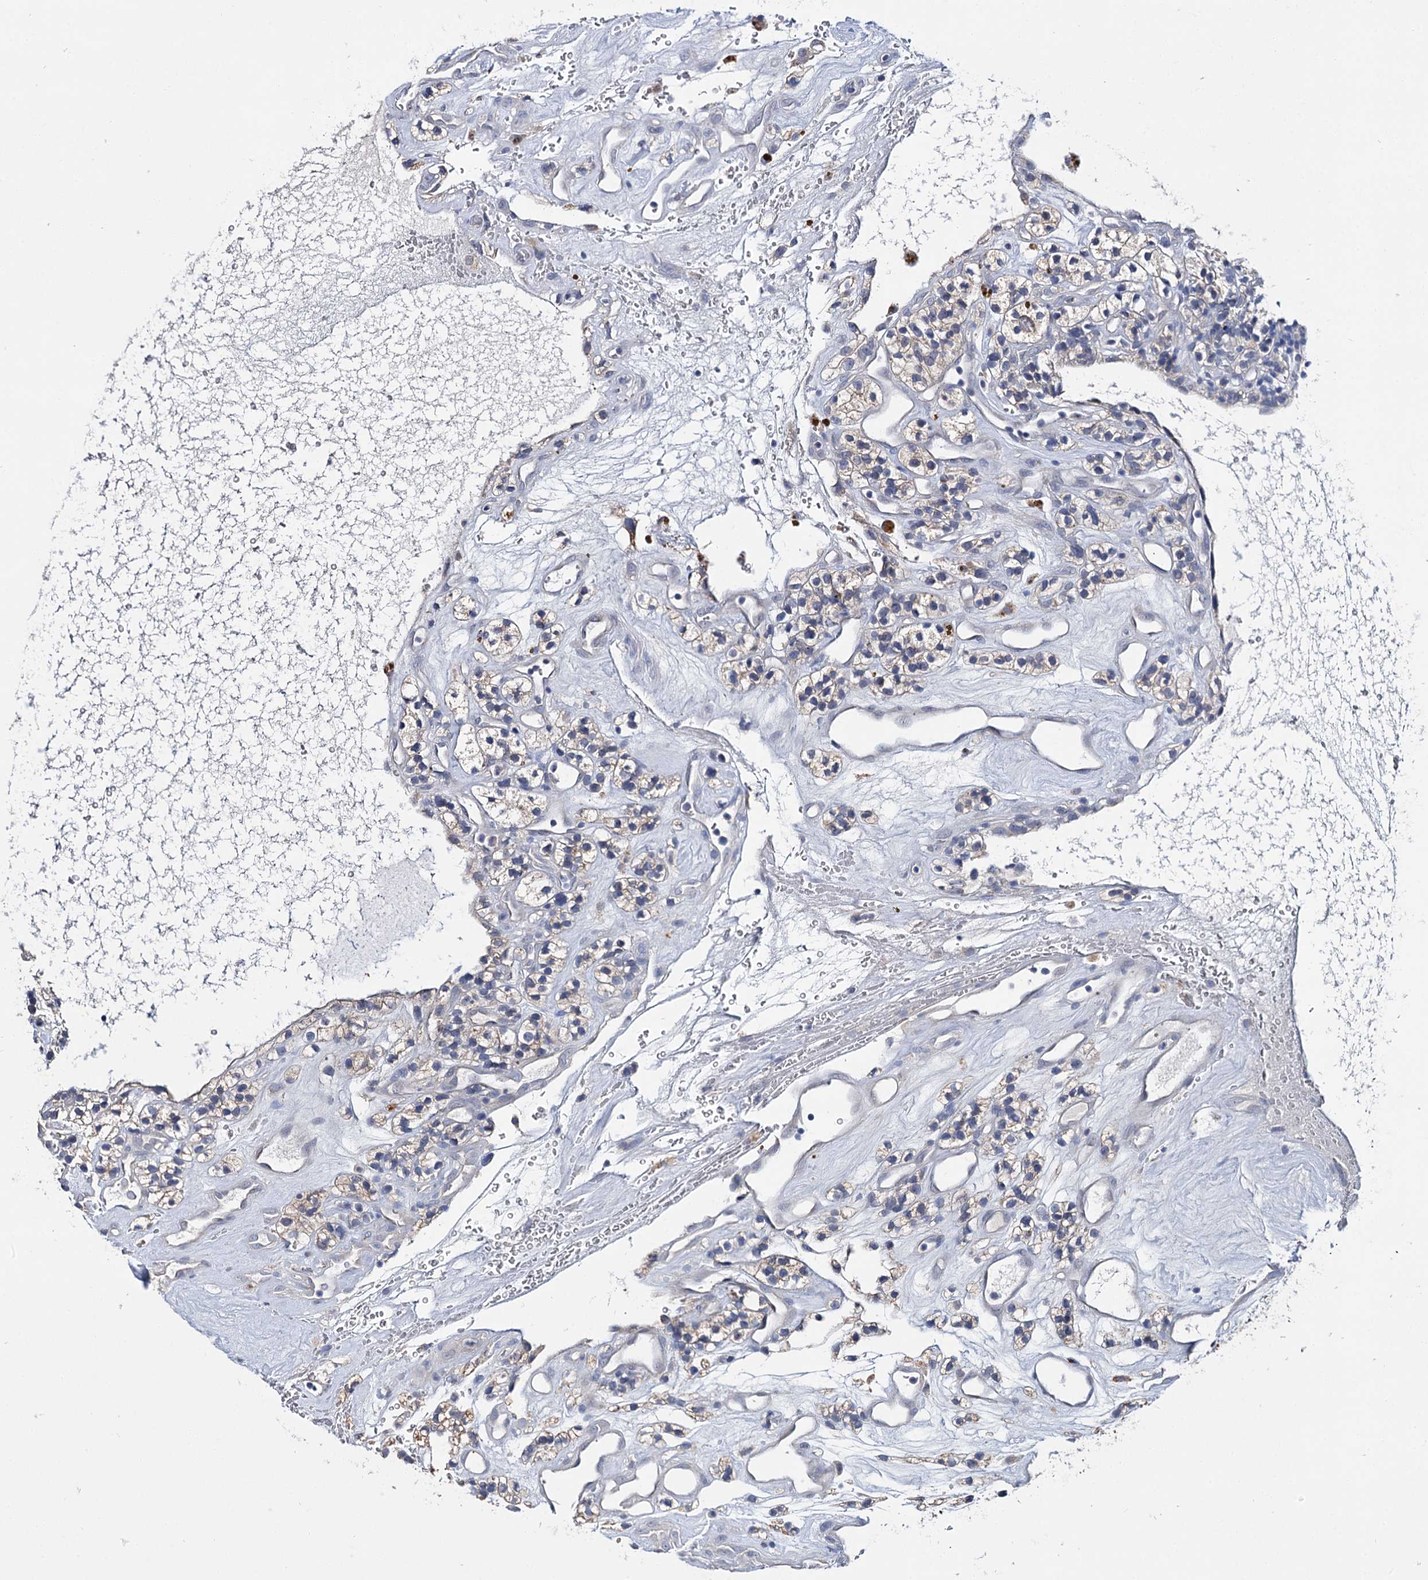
{"staining": {"intensity": "weak", "quantity": "25%-75%", "location": "cytoplasmic/membranous"}, "tissue": "renal cancer", "cell_type": "Tumor cells", "image_type": "cancer", "snomed": [{"axis": "morphology", "description": "Adenocarcinoma, NOS"}, {"axis": "topography", "description": "Kidney"}], "caption": "A brown stain shows weak cytoplasmic/membranous staining of a protein in human renal cancer (adenocarcinoma) tumor cells.", "gene": "LYZL4", "patient": {"sex": "female", "age": 57}}